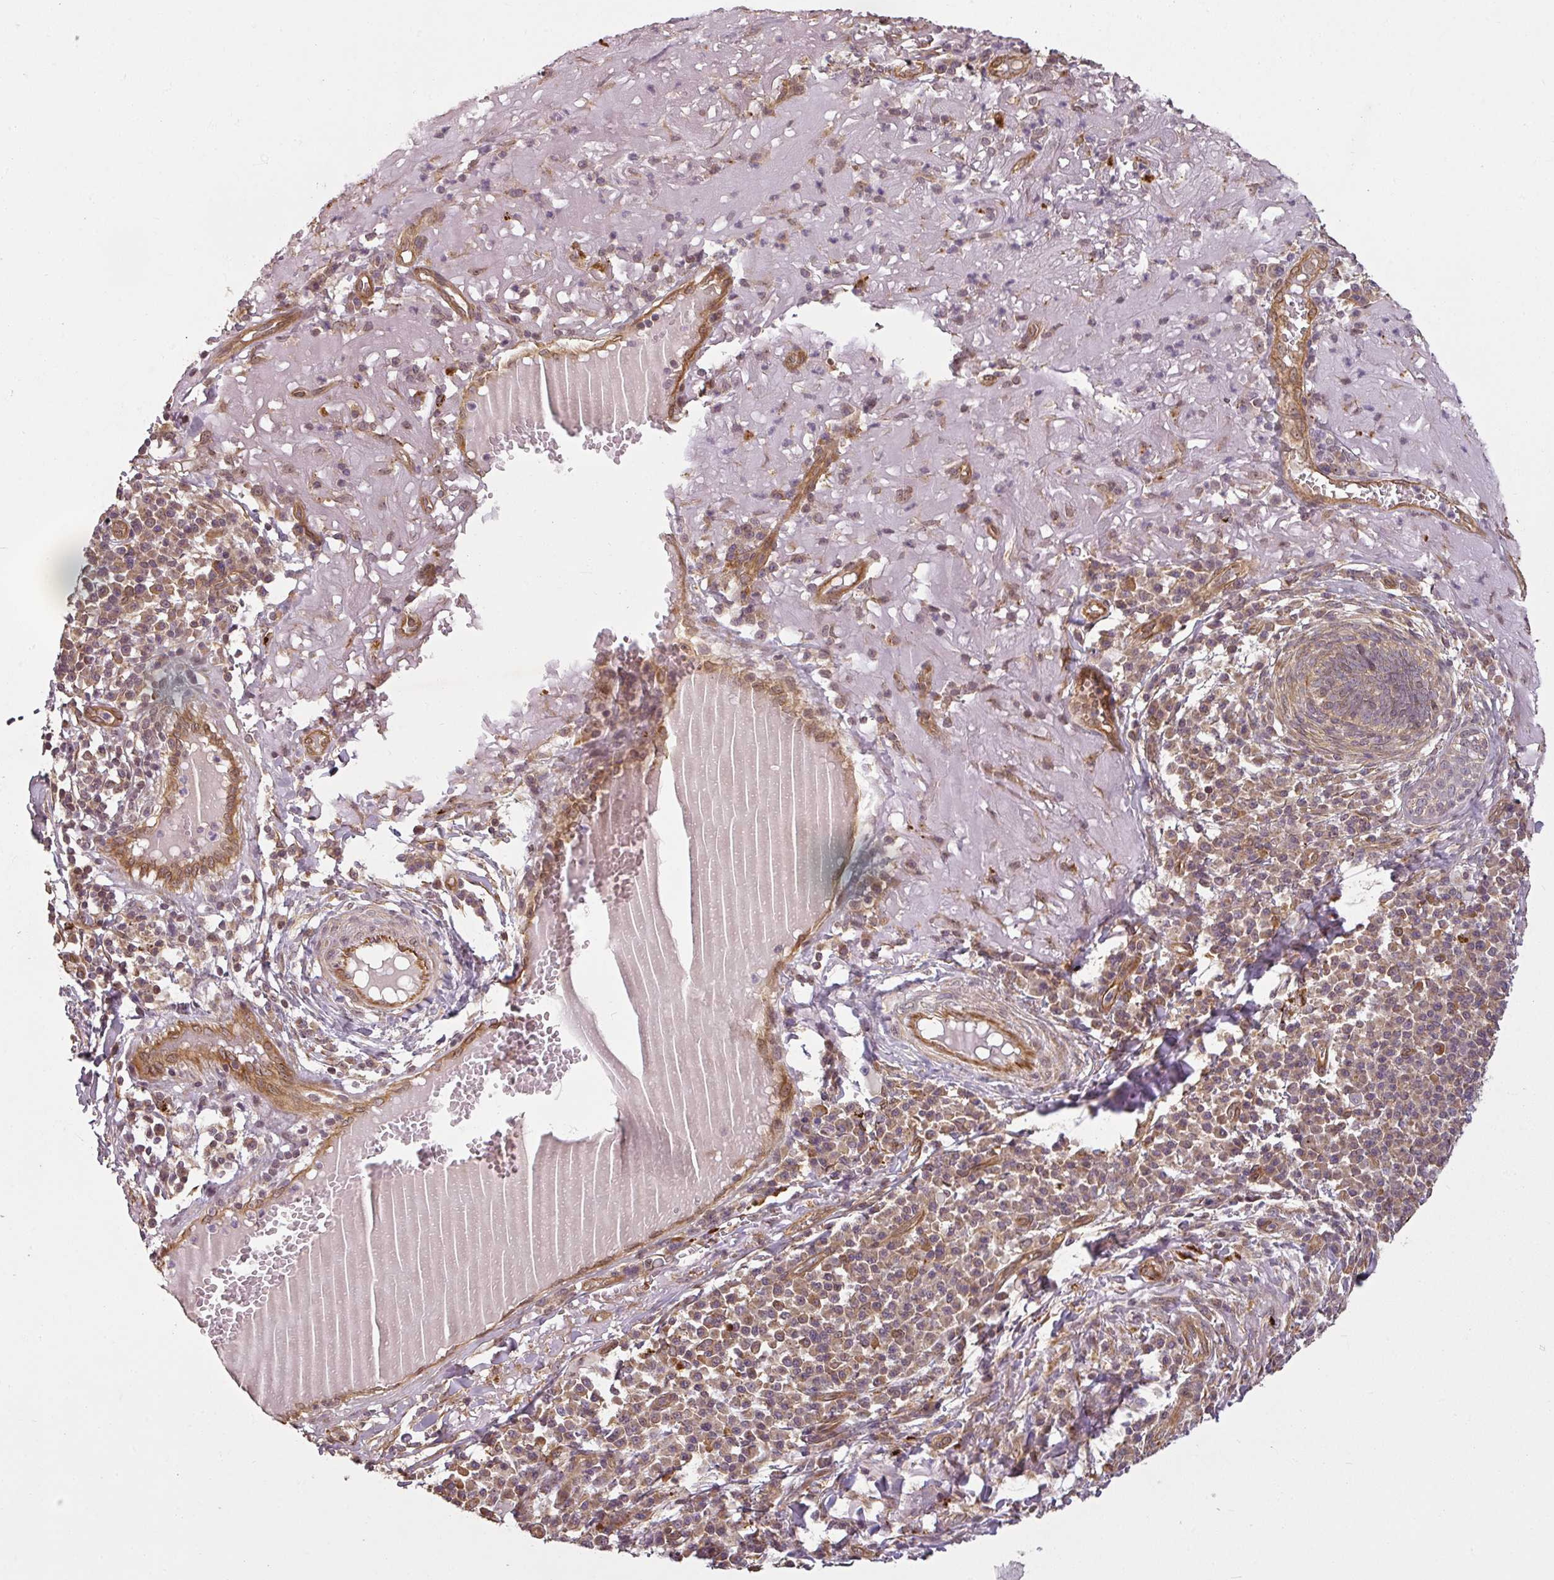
{"staining": {"intensity": "weak", "quantity": "25%-75%", "location": "cytoplasmic/membranous"}, "tissue": "skin cancer", "cell_type": "Tumor cells", "image_type": "cancer", "snomed": [{"axis": "morphology", "description": "Basal cell carcinoma"}, {"axis": "topography", "description": "Skin"}], "caption": "A brown stain shows weak cytoplasmic/membranous positivity of a protein in human skin cancer (basal cell carcinoma) tumor cells.", "gene": "DIMT1", "patient": {"sex": "female", "age": 93}}